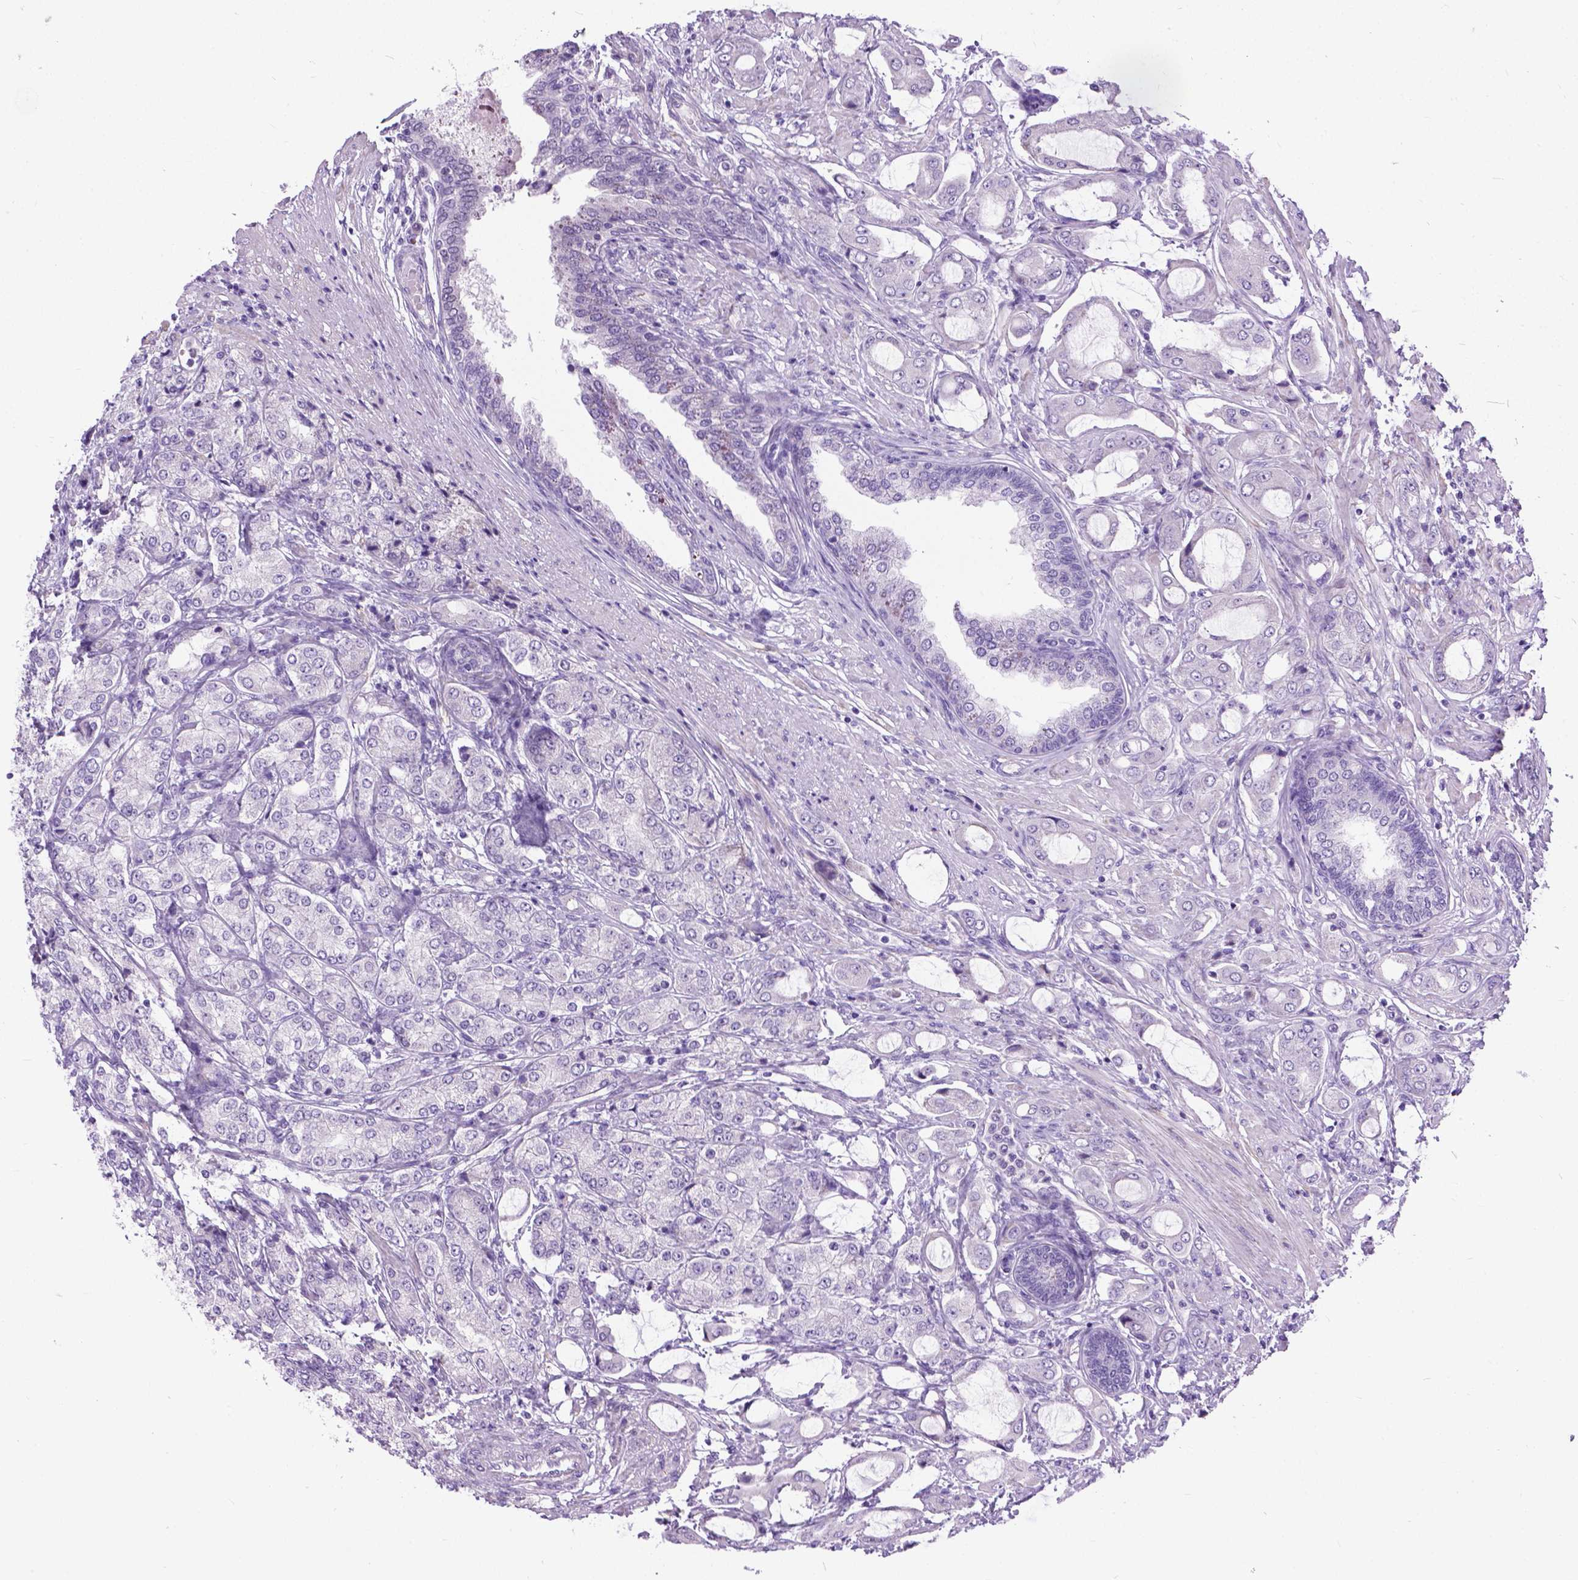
{"staining": {"intensity": "negative", "quantity": "none", "location": "none"}, "tissue": "prostate cancer", "cell_type": "Tumor cells", "image_type": "cancer", "snomed": [{"axis": "morphology", "description": "Adenocarcinoma, NOS"}, {"axis": "topography", "description": "Prostate"}], "caption": "A micrograph of human adenocarcinoma (prostate) is negative for staining in tumor cells. (Brightfield microscopy of DAB immunohistochemistry (IHC) at high magnification).", "gene": "APCDD1L", "patient": {"sex": "male", "age": 63}}